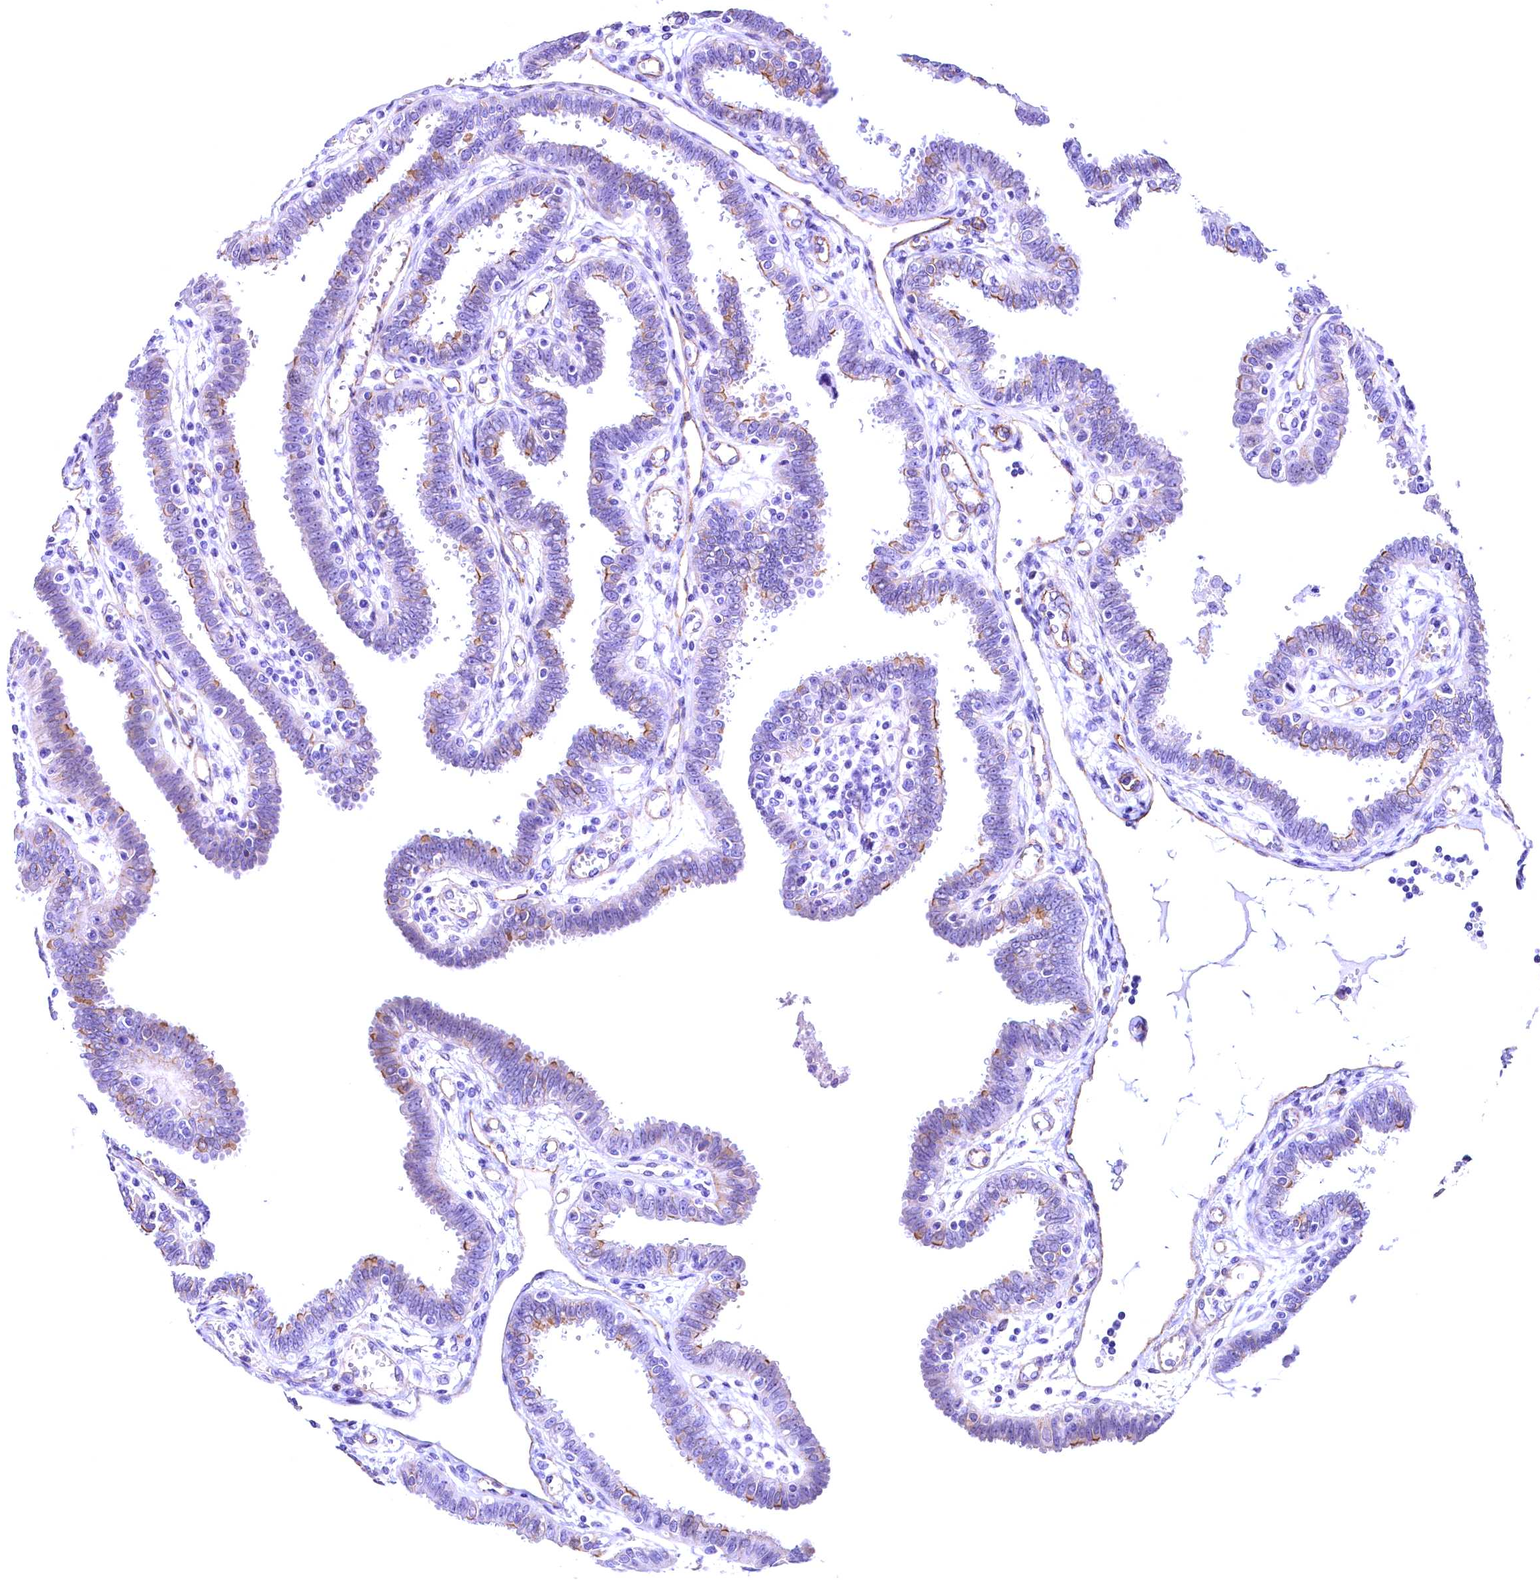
{"staining": {"intensity": "moderate", "quantity": "<25%", "location": "cytoplasmic/membranous"}, "tissue": "fallopian tube", "cell_type": "Glandular cells", "image_type": "normal", "snomed": [{"axis": "morphology", "description": "Normal tissue, NOS"}, {"axis": "topography", "description": "Fallopian tube"}], "caption": "Unremarkable fallopian tube reveals moderate cytoplasmic/membranous positivity in about <25% of glandular cells, visualized by immunohistochemistry. Using DAB (3,3'-diaminobenzidine) (brown) and hematoxylin (blue) stains, captured at high magnification using brightfield microscopy.", "gene": "SLF1", "patient": {"sex": "female", "age": 32}}